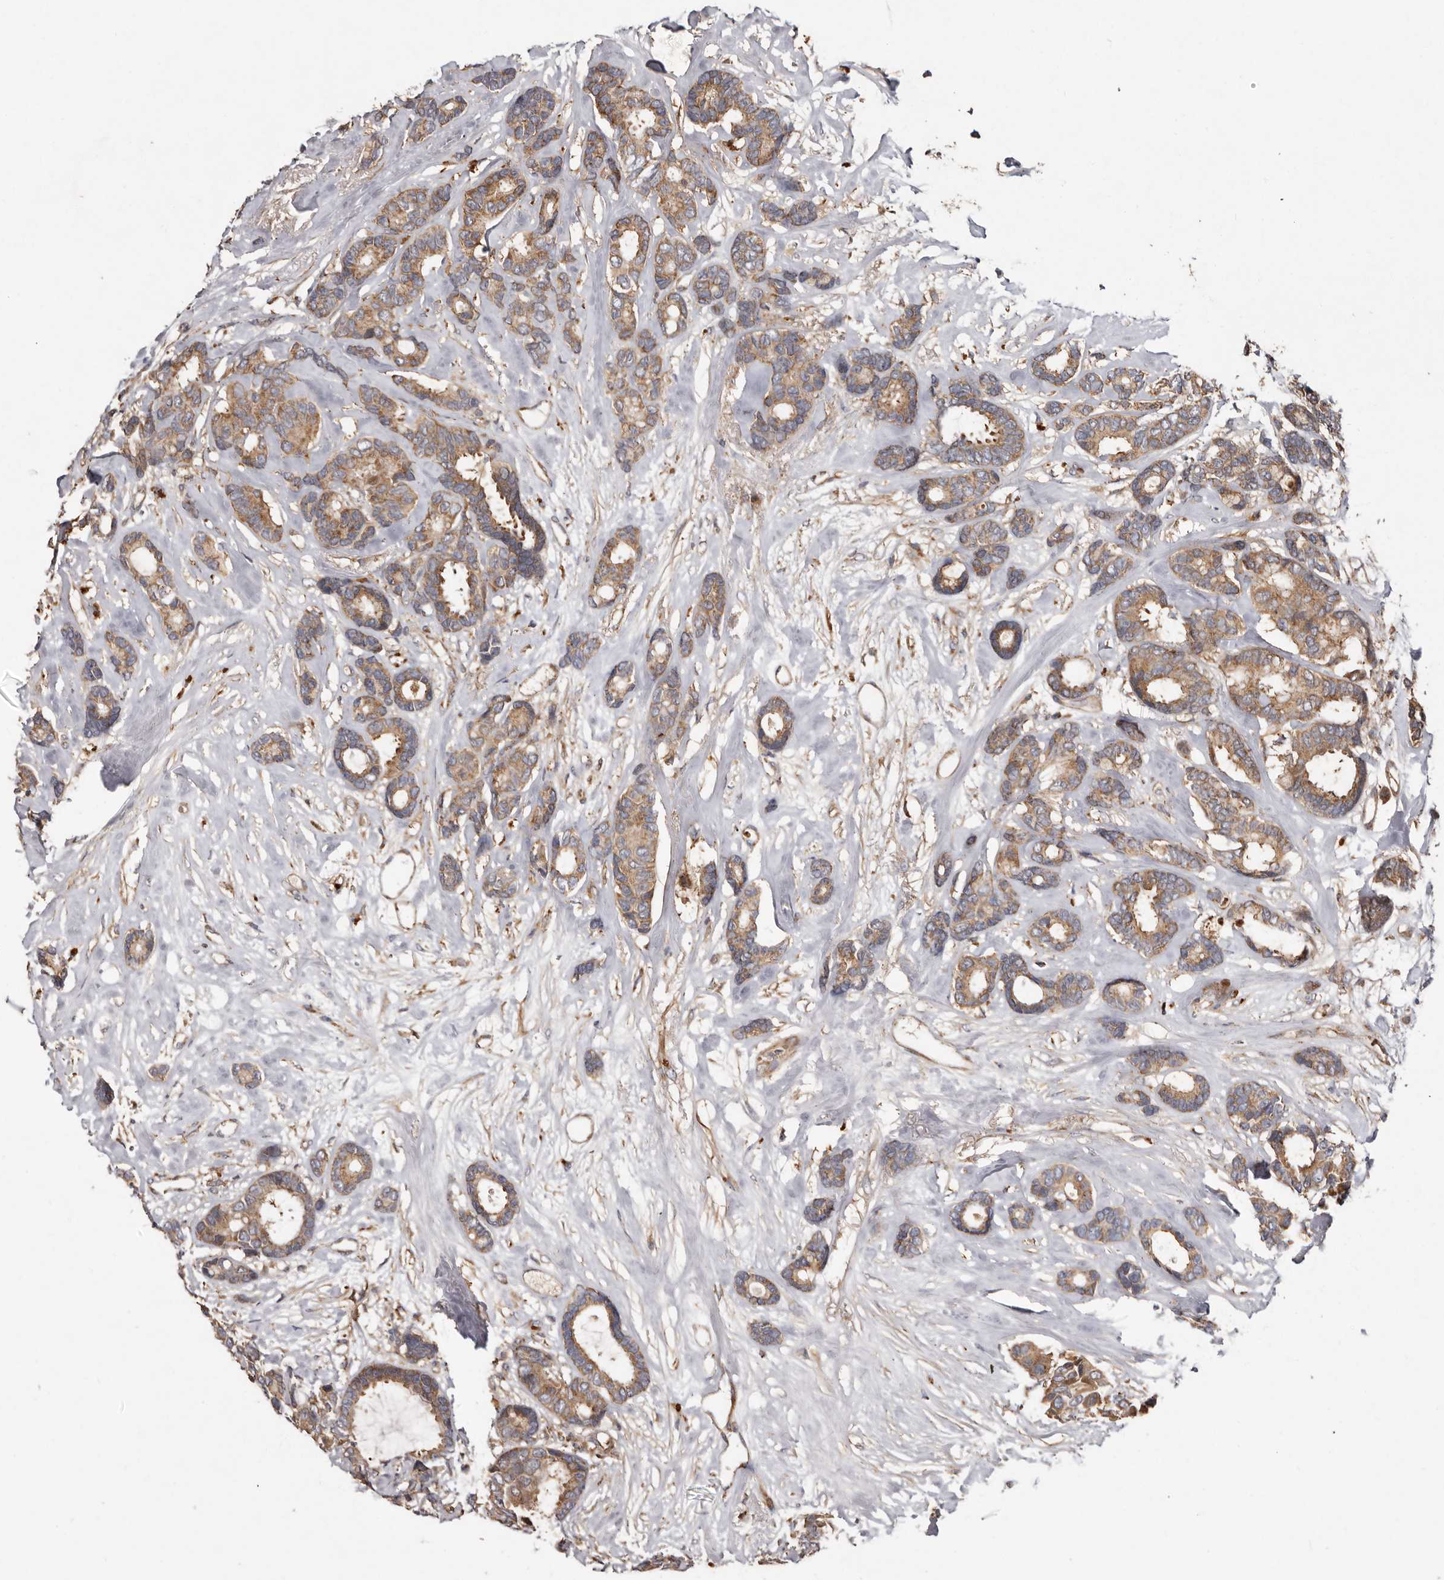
{"staining": {"intensity": "moderate", "quantity": ">75%", "location": "cytoplasmic/membranous"}, "tissue": "breast cancer", "cell_type": "Tumor cells", "image_type": "cancer", "snomed": [{"axis": "morphology", "description": "Duct carcinoma"}, {"axis": "topography", "description": "Breast"}], "caption": "The histopathology image demonstrates immunohistochemical staining of breast cancer. There is moderate cytoplasmic/membranous staining is present in approximately >75% of tumor cells.", "gene": "GOT1L1", "patient": {"sex": "female", "age": 87}}